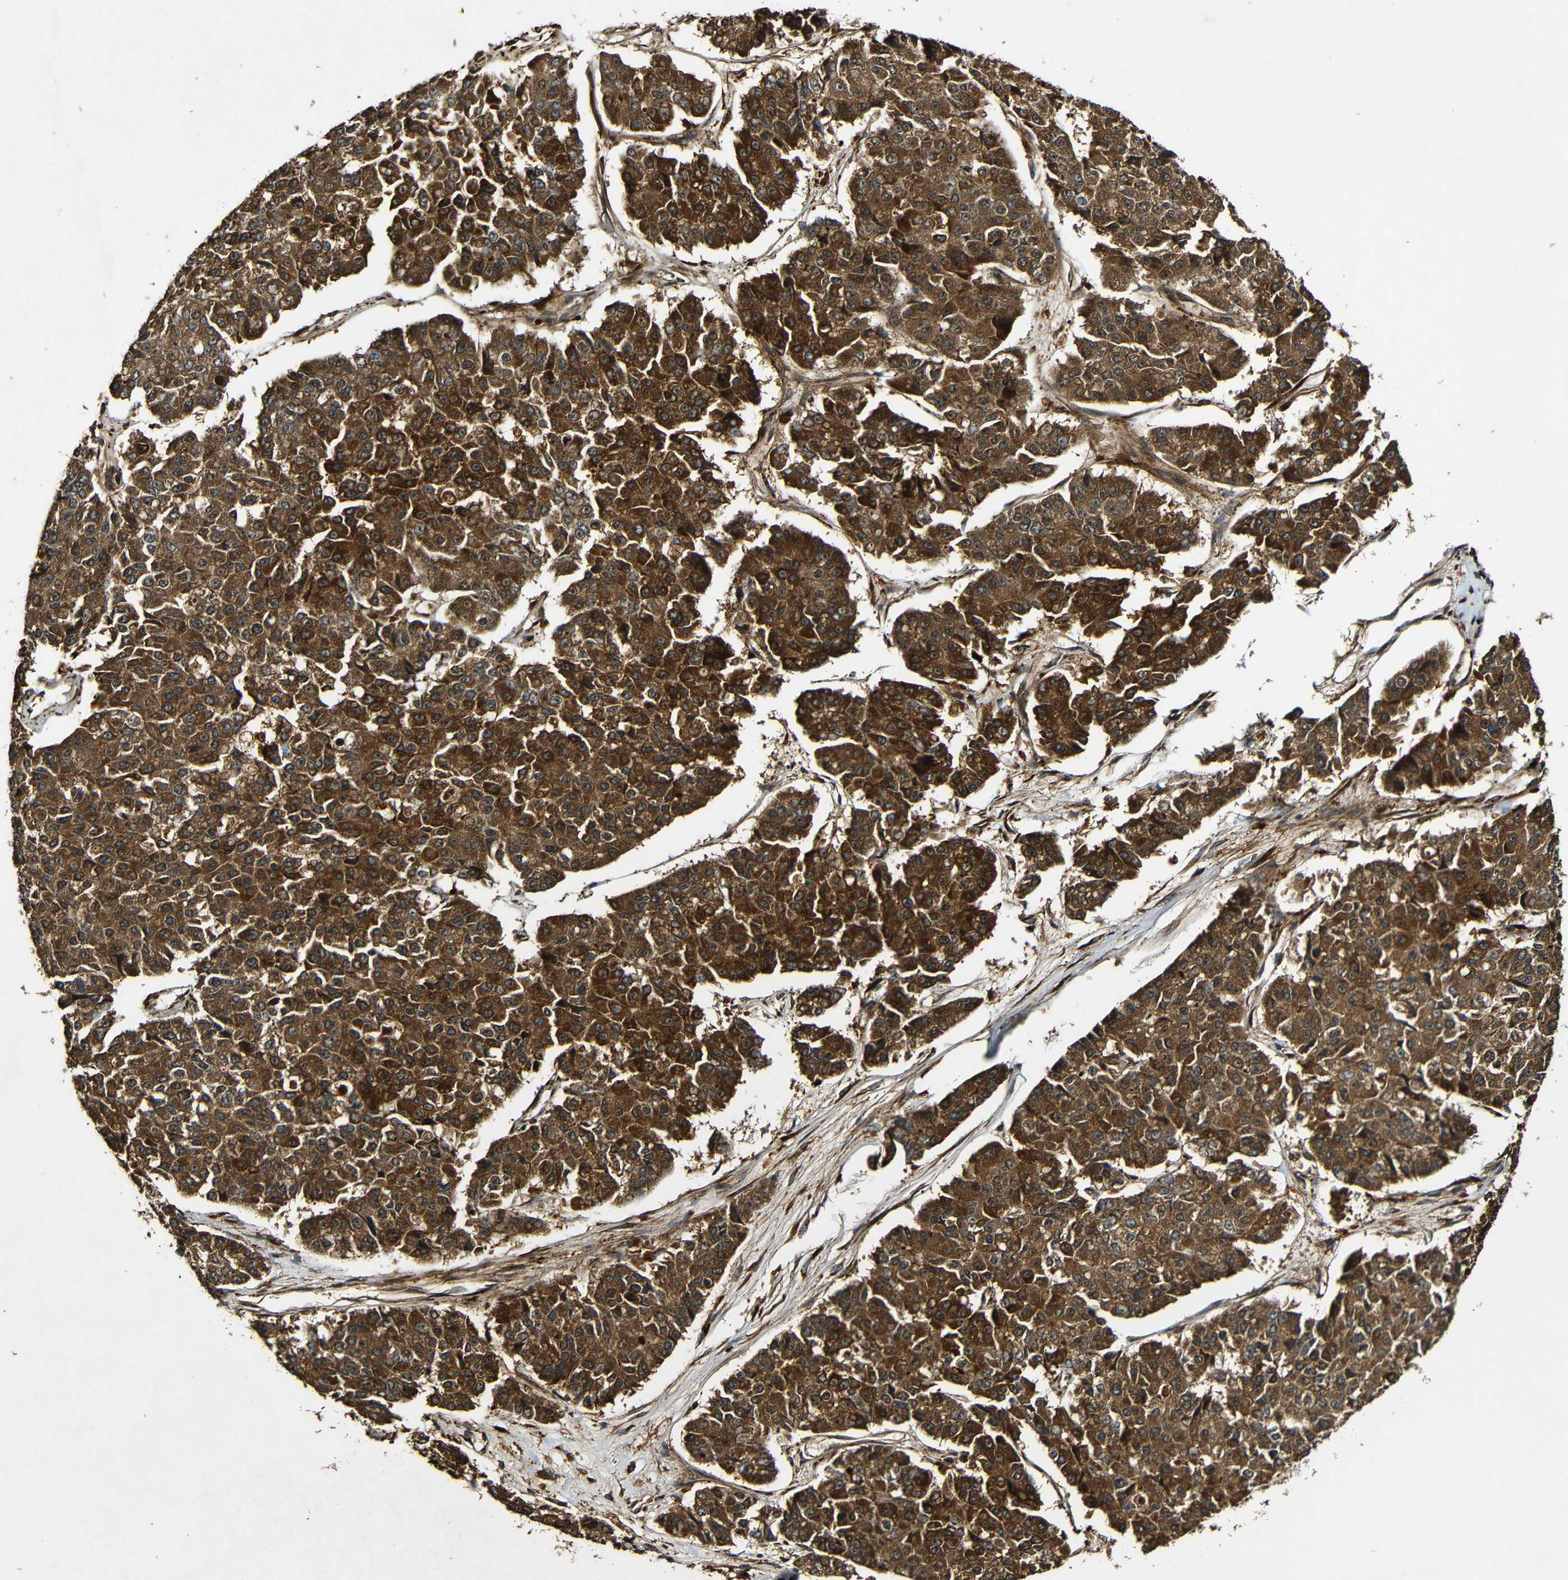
{"staining": {"intensity": "strong", "quantity": ">75%", "location": "cytoplasmic/membranous"}, "tissue": "pancreatic cancer", "cell_type": "Tumor cells", "image_type": "cancer", "snomed": [{"axis": "morphology", "description": "Adenocarcinoma, NOS"}, {"axis": "topography", "description": "Pancreas"}], "caption": "Pancreatic cancer was stained to show a protein in brown. There is high levels of strong cytoplasmic/membranous positivity in approximately >75% of tumor cells.", "gene": "CASP8", "patient": {"sex": "male", "age": 50}}